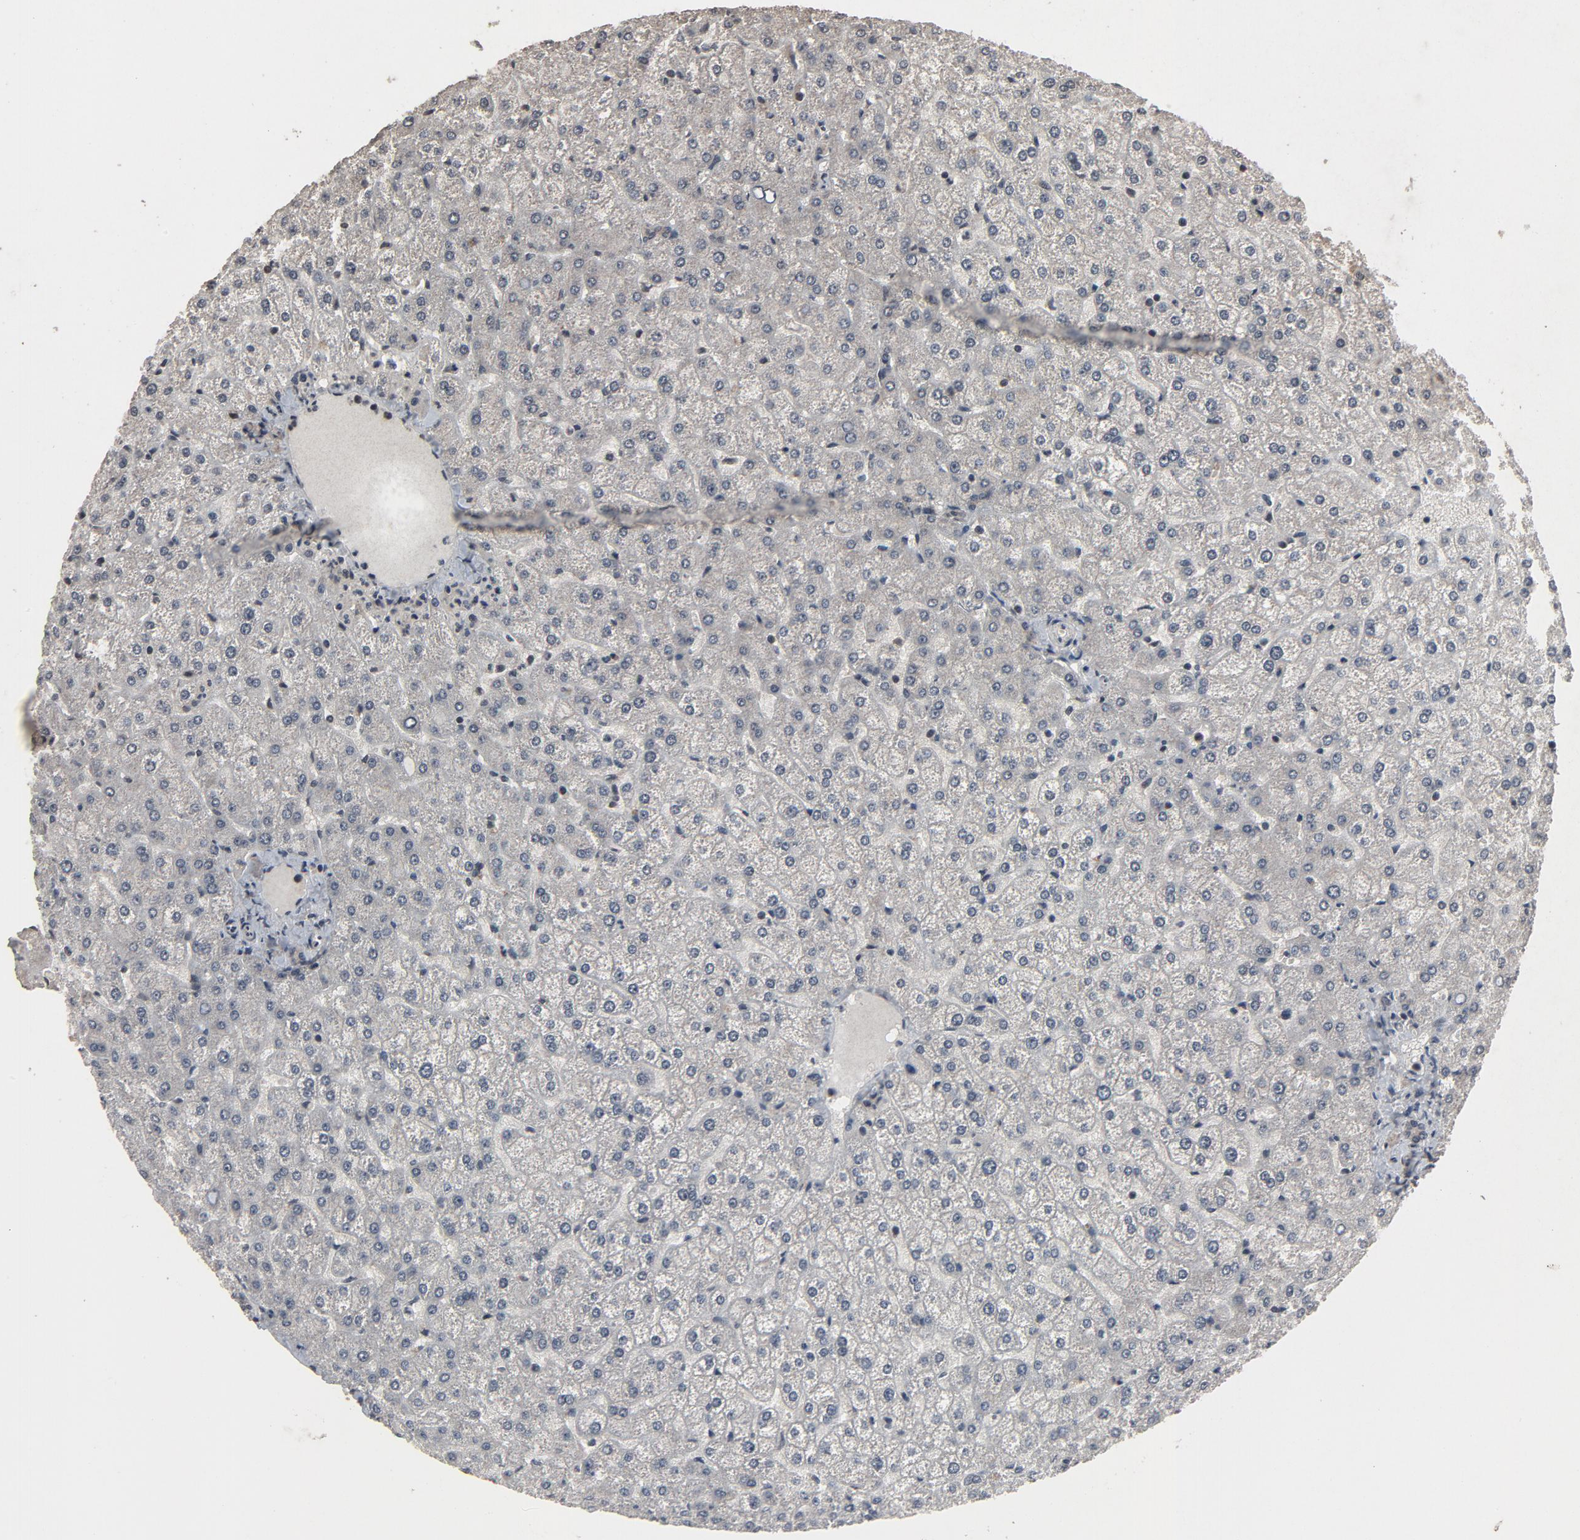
{"staining": {"intensity": "negative", "quantity": "none", "location": "none"}, "tissue": "liver", "cell_type": "Cholangiocytes", "image_type": "normal", "snomed": [{"axis": "morphology", "description": "Normal tissue, NOS"}, {"axis": "topography", "description": "Liver"}], "caption": "The histopathology image reveals no significant positivity in cholangiocytes of liver. The staining is performed using DAB (3,3'-diaminobenzidine) brown chromogen with nuclei counter-stained in using hematoxylin.", "gene": "POM121", "patient": {"sex": "female", "age": 32}}